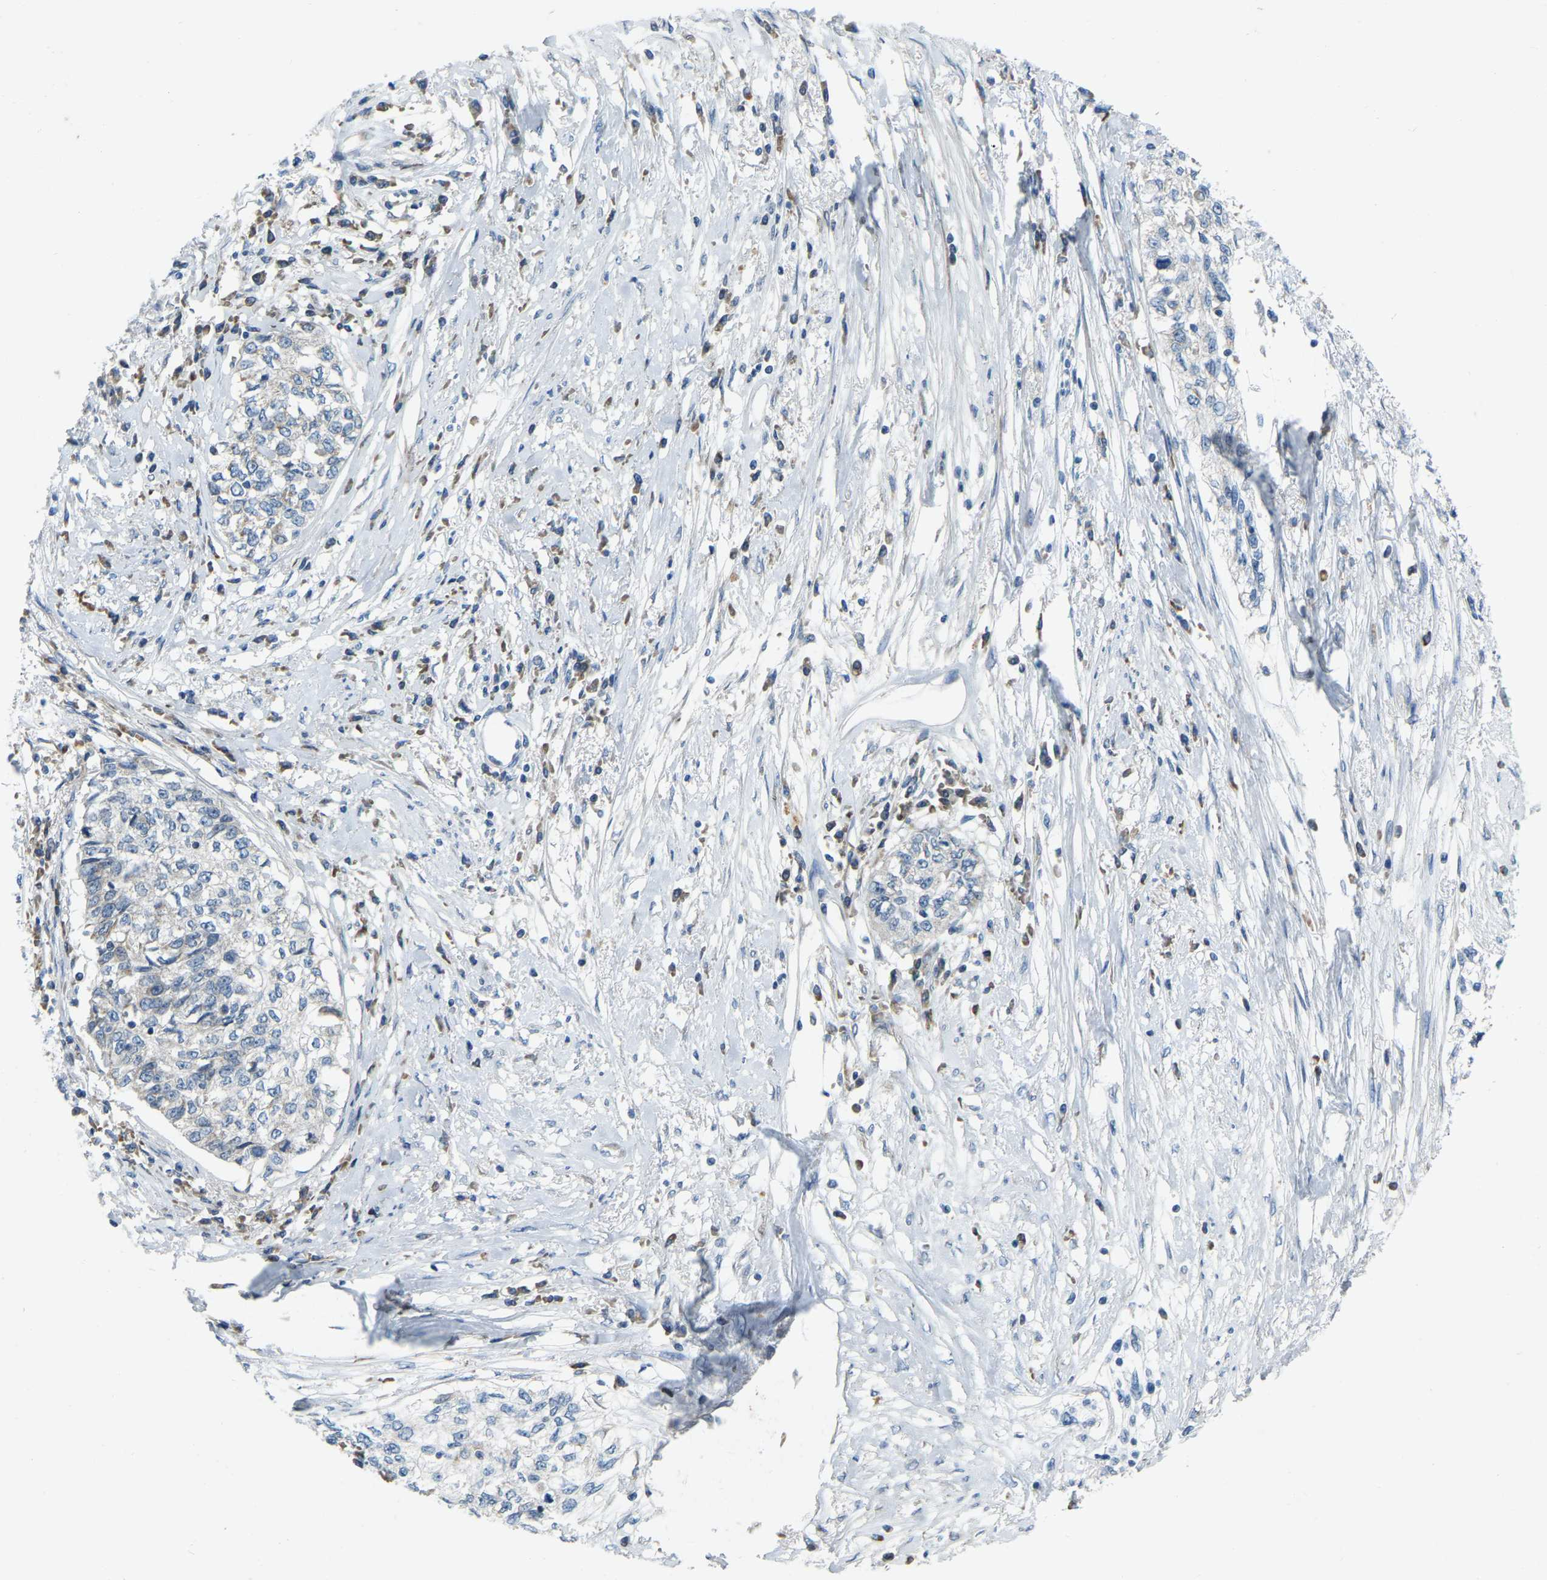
{"staining": {"intensity": "negative", "quantity": "none", "location": "none"}, "tissue": "cervical cancer", "cell_type": "Tumor cells", "image_type": "cancer", "snomed": [{"axis": "morphology", "description": "Squamous cell carcinoma, NOS"}, {"axis": "topography", "description": "Cervix"}], "caption": "Immunohistochemistry (IHC) histopathology image of neoplastic tissue: cervical squamous cell carcinoma stained with DAB (3,3'-diaminobenzidine) exhibits no significant protein staining in tumor cells.", "gene": "PARL", "patient": {"sex": "female", "age": 57}}